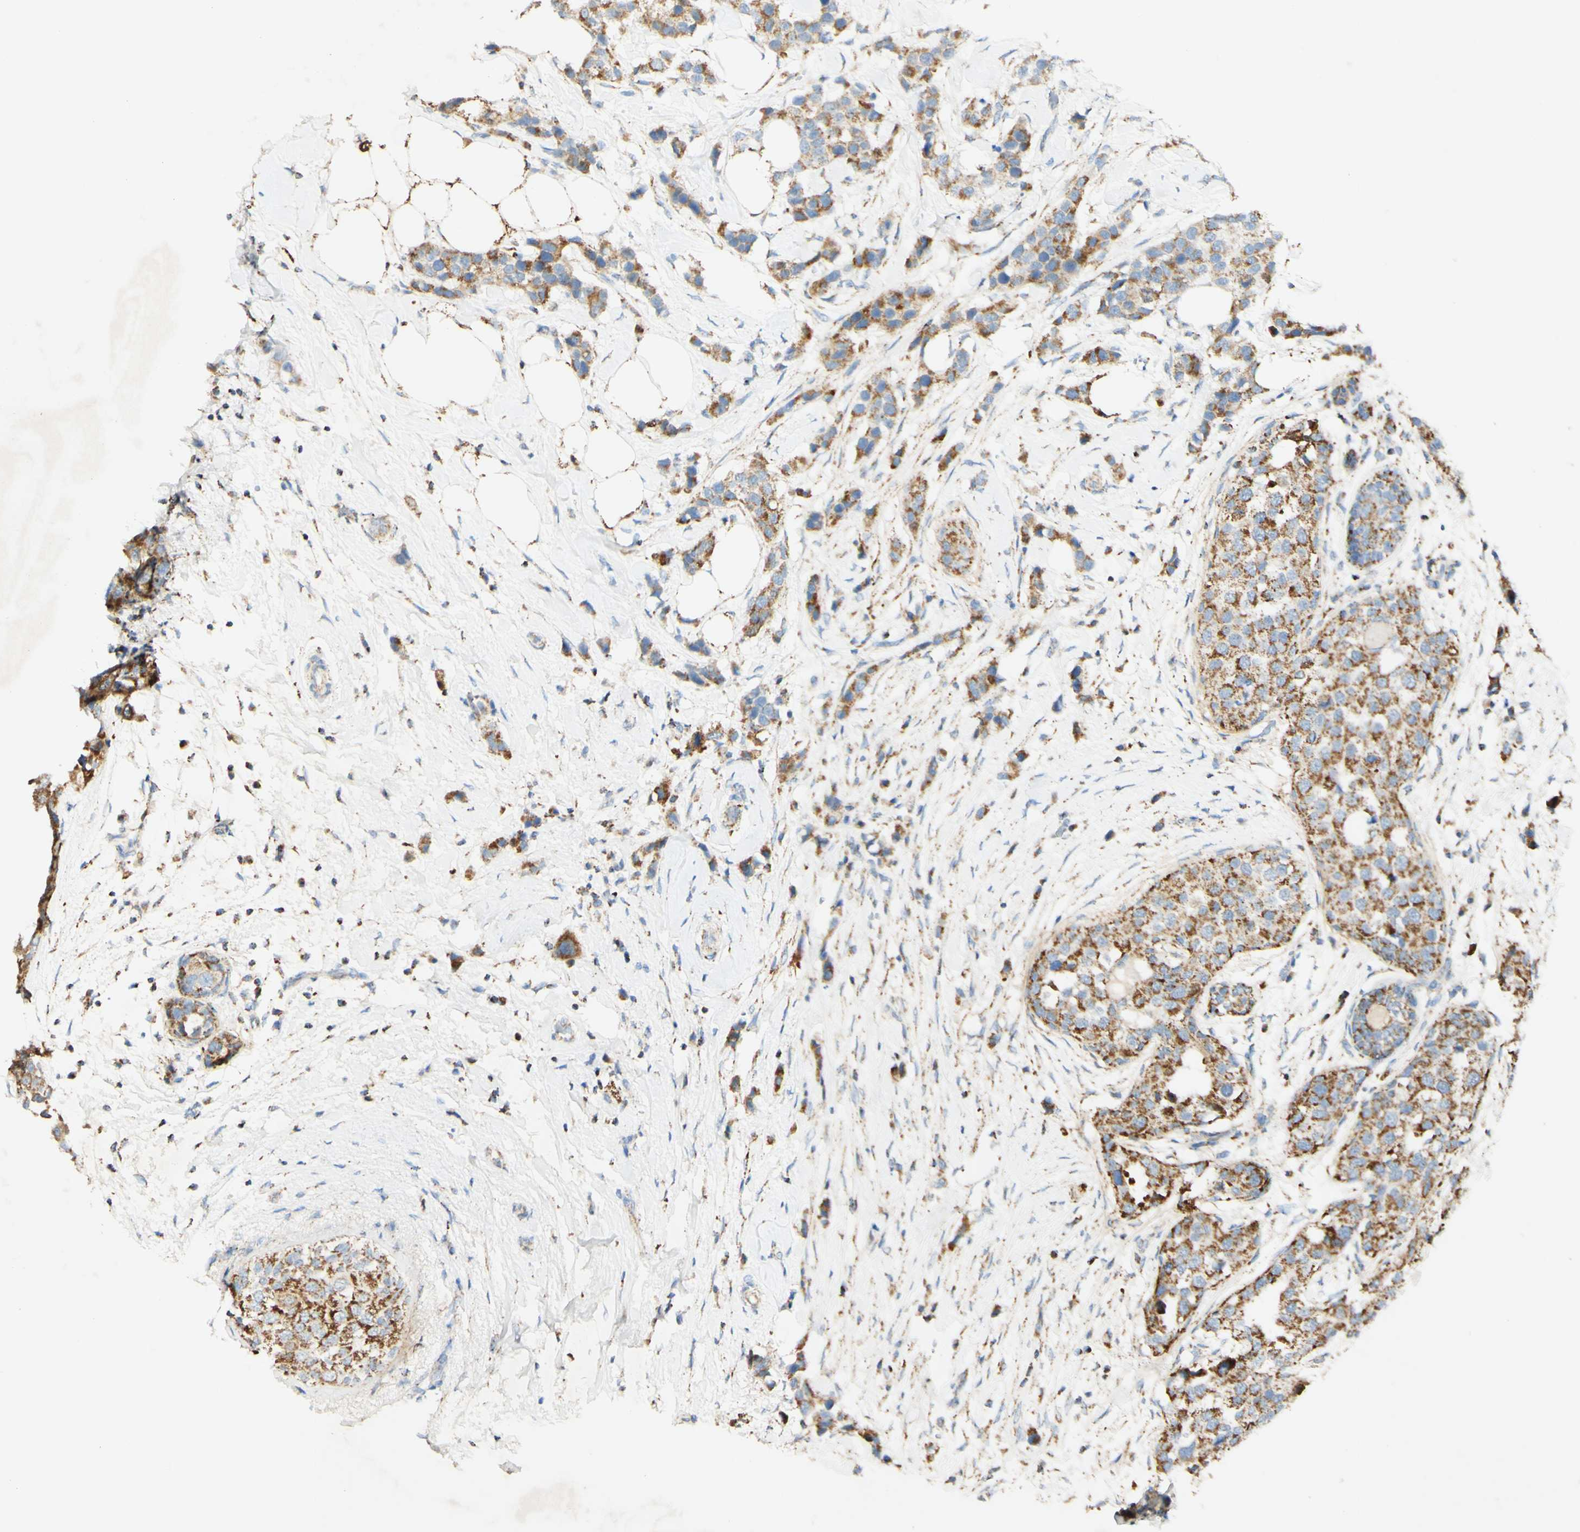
{"staining": {"intensity": "moderate", "quantity": ">75%", "location": "cytoplasmic/membranous"}, "tissue": "breast cancer", "cell_type": "Tumor cells", "image_type": "cancer", "snomed": [{"axis": "morphology", "description": "Normal tissue, NOS"}, {"axis": "morphology", "description": "Duct carcinoma"}, {"axis": "topography", "description": "Breast"}], "caption": "A photomicrograph of breast cancer (invasive ductal carcinoma) stained for a protein displays moderate cytoplasmic/membranous brown staining in tumor cells.", "gene": "OXCT1", "patient": {"sex": "female", "age": 50}}